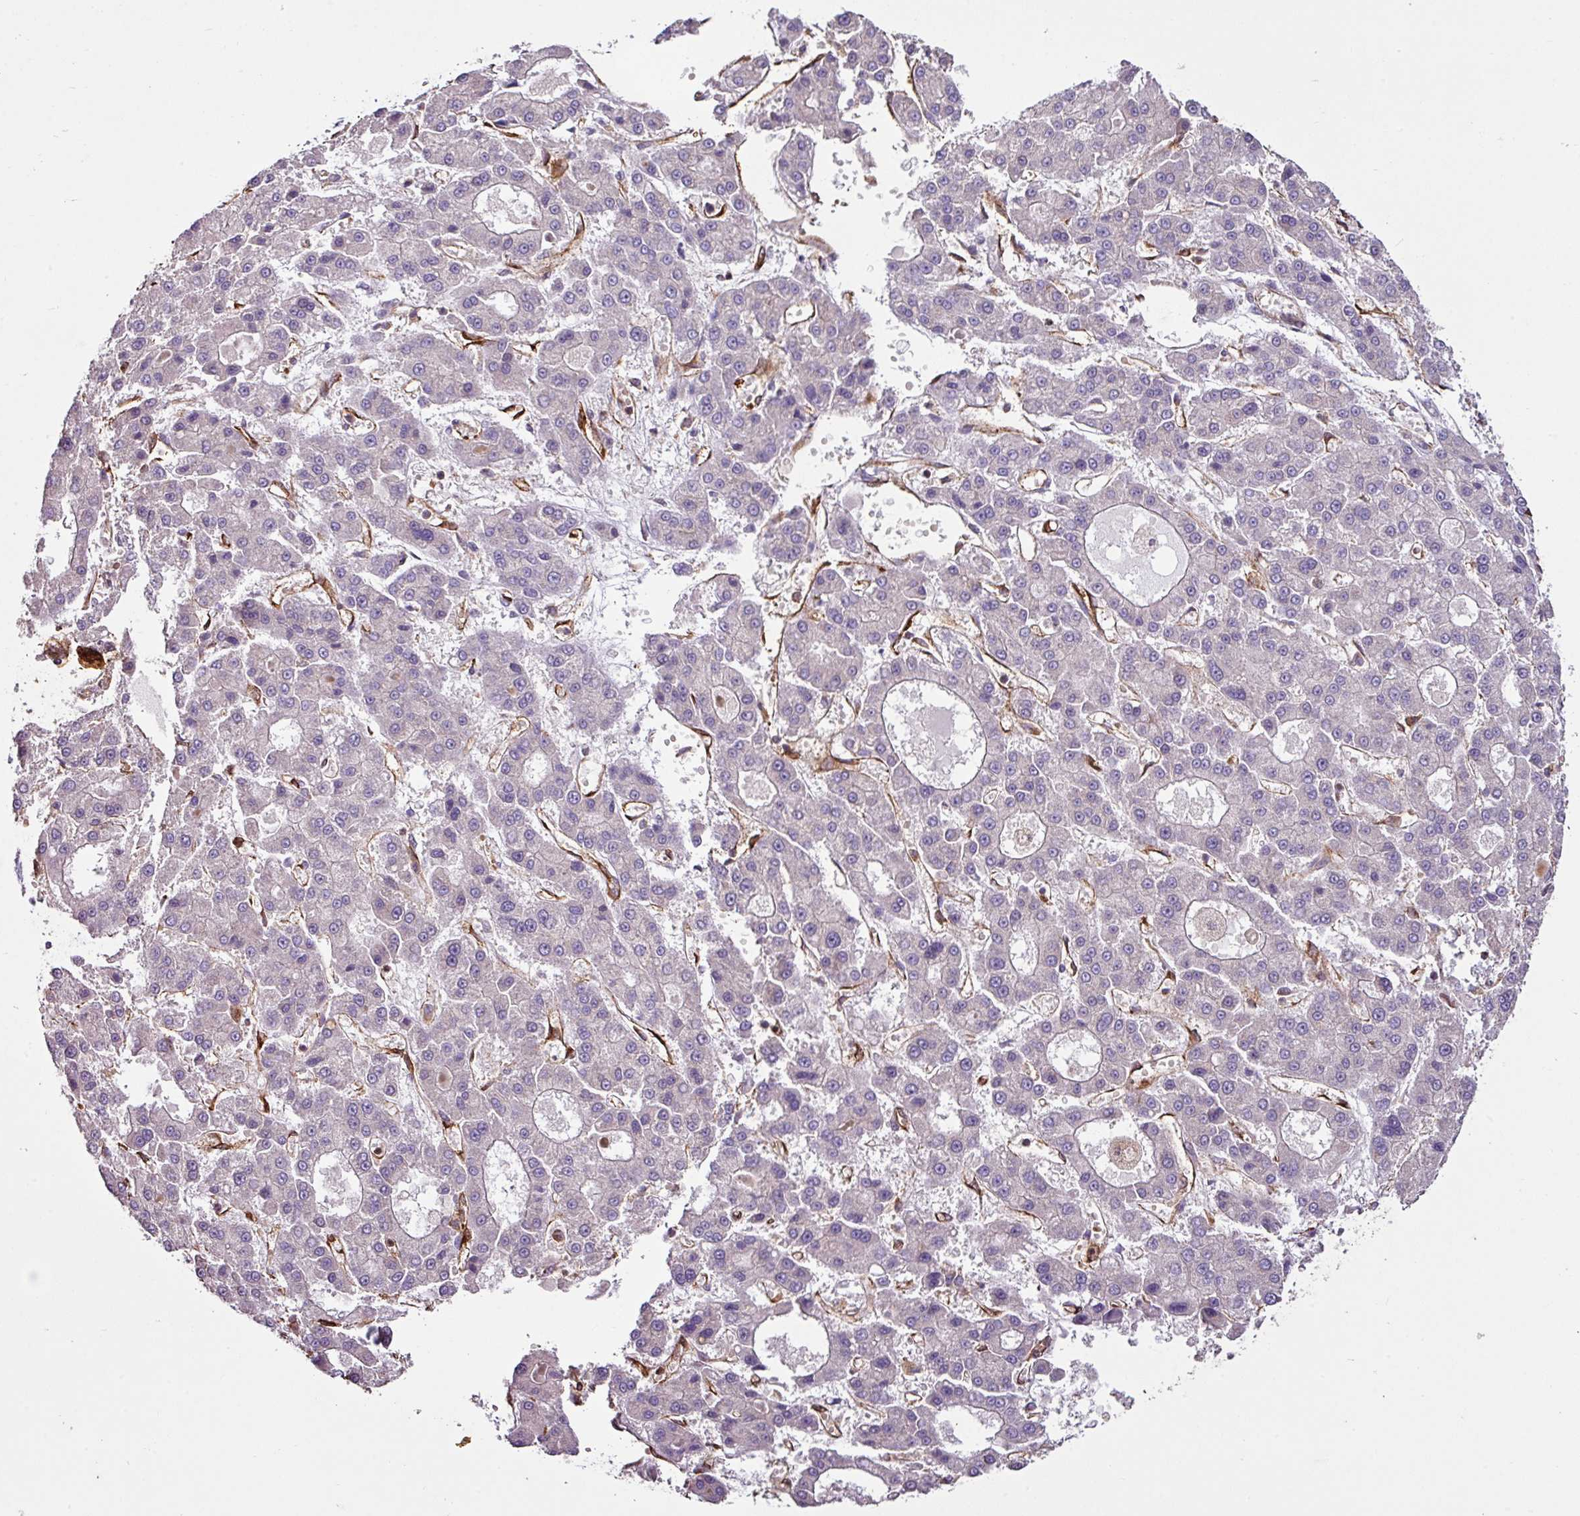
{"staining": {"intensity": "negative", "quantity": "none", "location": "none"}, "tissue": "liver cancer", "cell_type": "Tumor cells", "image_type": "cancer", "snomed": [{"axis": "morphology", "description": "Carcinoma, Hepatocellular, NOS"}, {"axis": "topography", "description": "Liver"}], "caption": "A photomicrograph of liver cancer stained for a protein shows no brown staining in tumor cells. (Brightfield microscopy of DAB (3,3'-diaminobenzidine) immunohistochemistry at high magnification).", "gene": "ZNF106", "patient": {"sex": "male", "age": 70}}